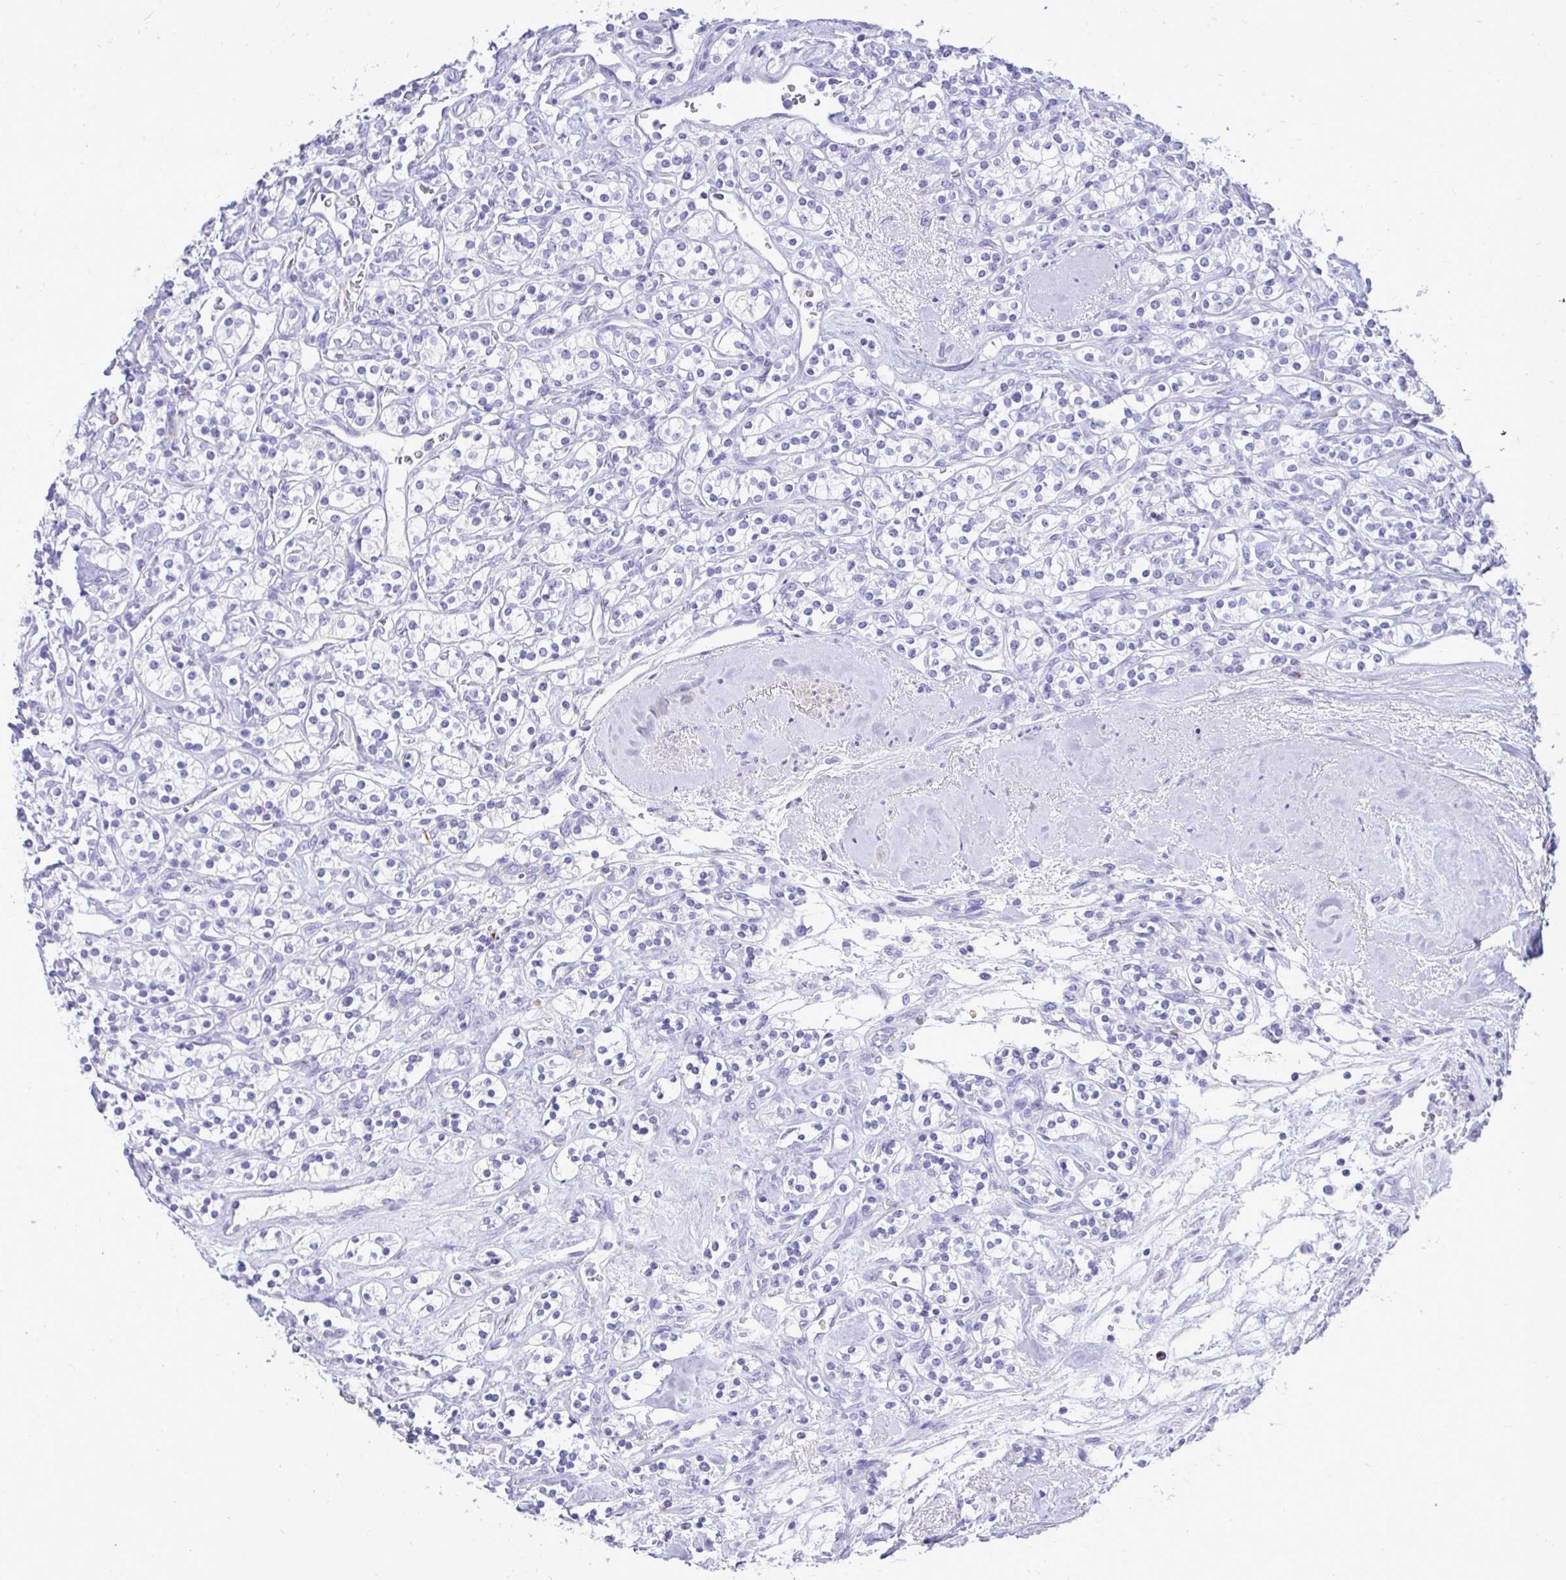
{"staining": {"intensity": "negative", "quantity": "none", "location": "none"}, "tissue": "renal cancer", "cell_type": "Tumor cells", "image_type": "cancer", "snomed": [{"axis": "morphology", "description": "Adenocarcinoma, NOS"}, {"axis": "topography", "description": "Kidney"}], "caption": "Renal cancer (adenocarcinoma) was stained to show a protein in brown. There is no significant positivity in tumor cells.", "gene": "ANKDD1B", "patient": {"sex": "male", "age": 77}}